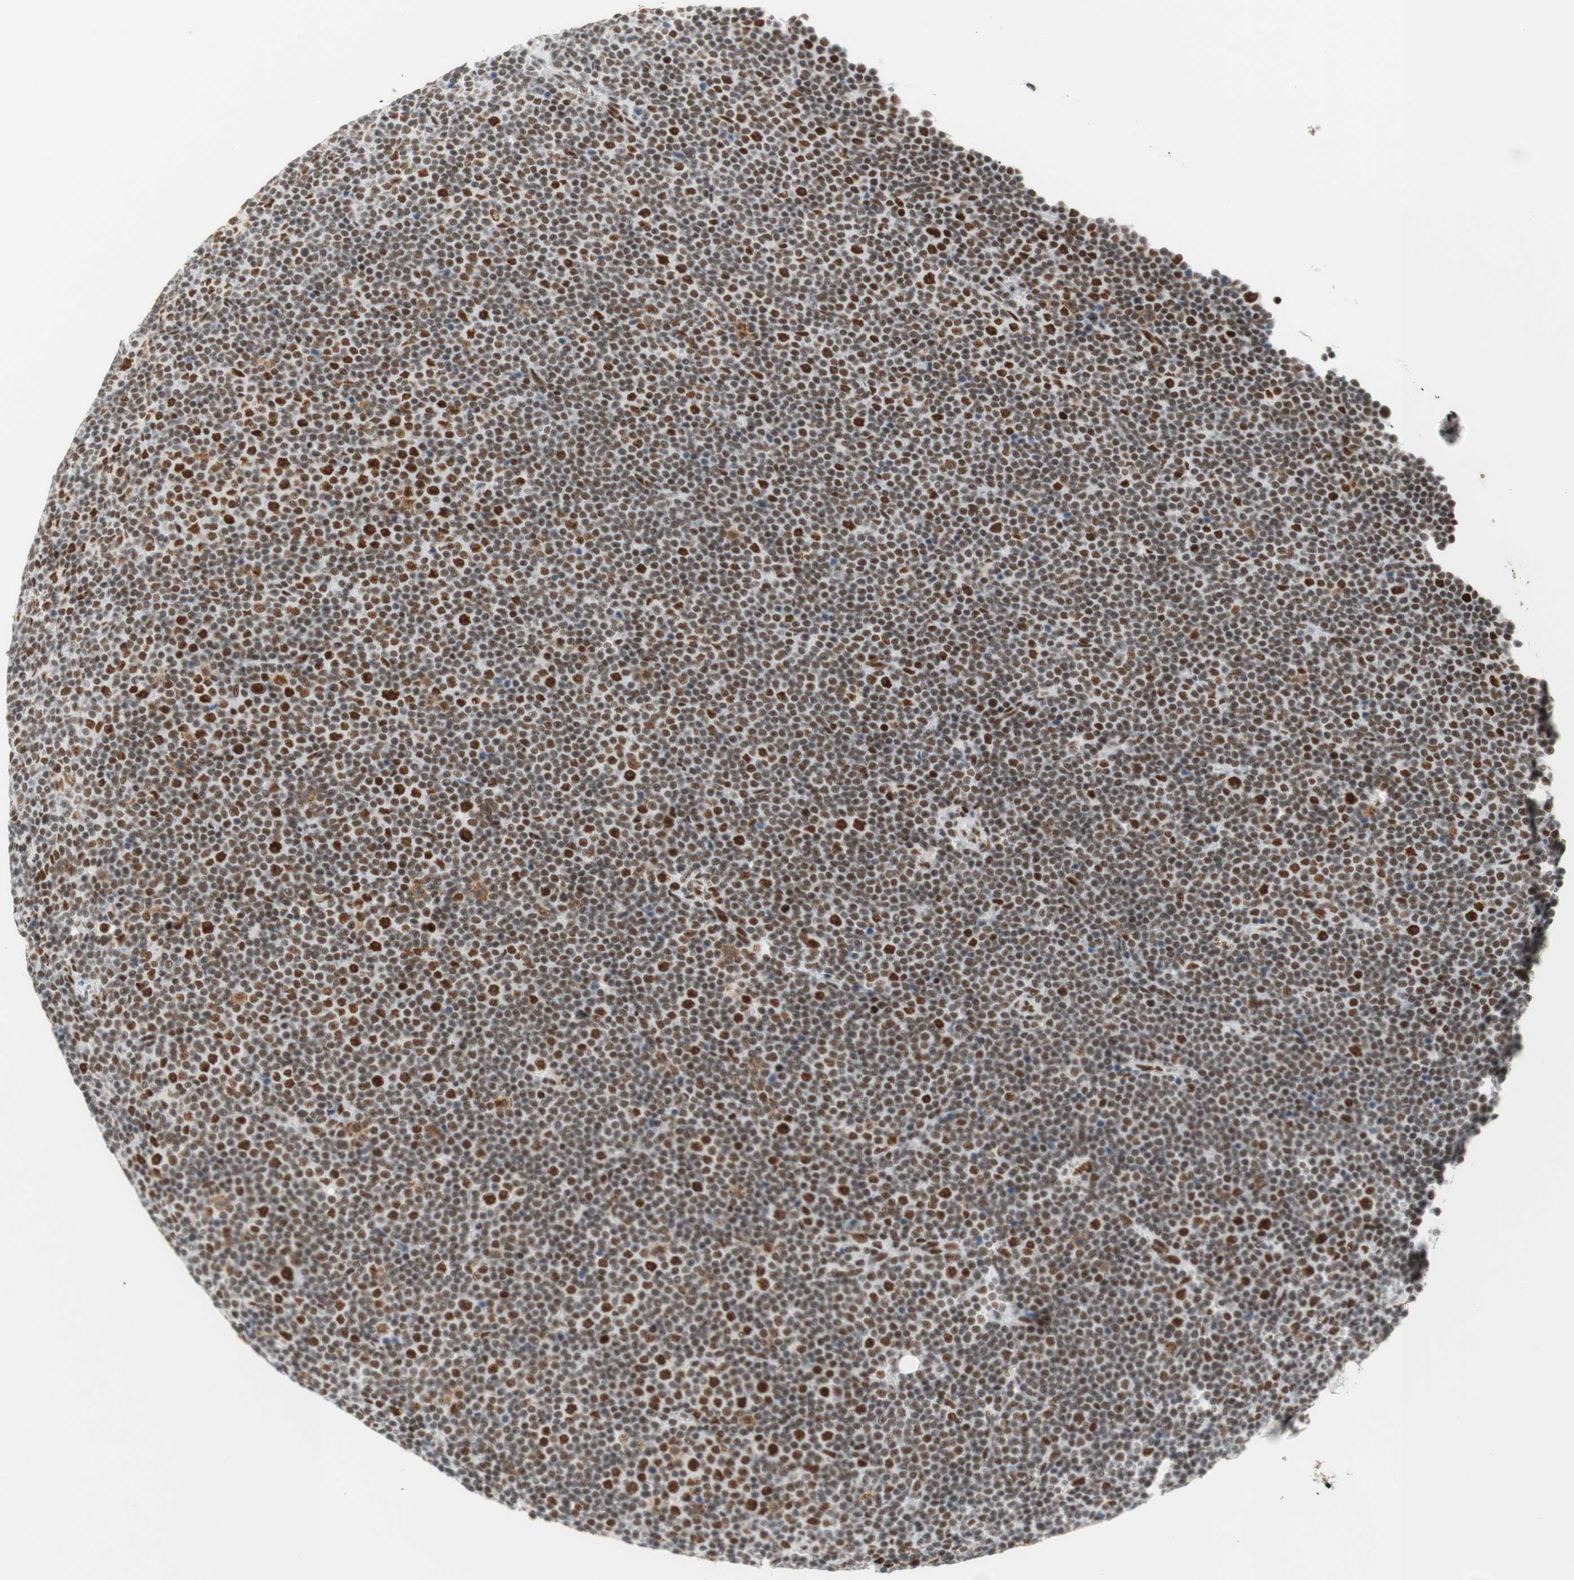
{"staining": {"intensity": "moderate", "quantity": "25%-75%", "location": "nuclear"}, "tissue": "lymphoma", "cell_type": "Tumor cells", "image_type": "cancer", "snomed": [{"axis": "morphology", "description": "Malignant lymphoma, non-Hodgkin's type, Low grade"}, {"axis": "topography", "description": "Lymph node"}], "caption": "Moderate nuclear staining for a protein is identified in about 25%-75% of tumor cells of low-grade malignant lymphoma, non-Hodgkin's type using immunohistochemistry.", "gene": "RNF20", "patient": {"sex": "female", "age": 67}}